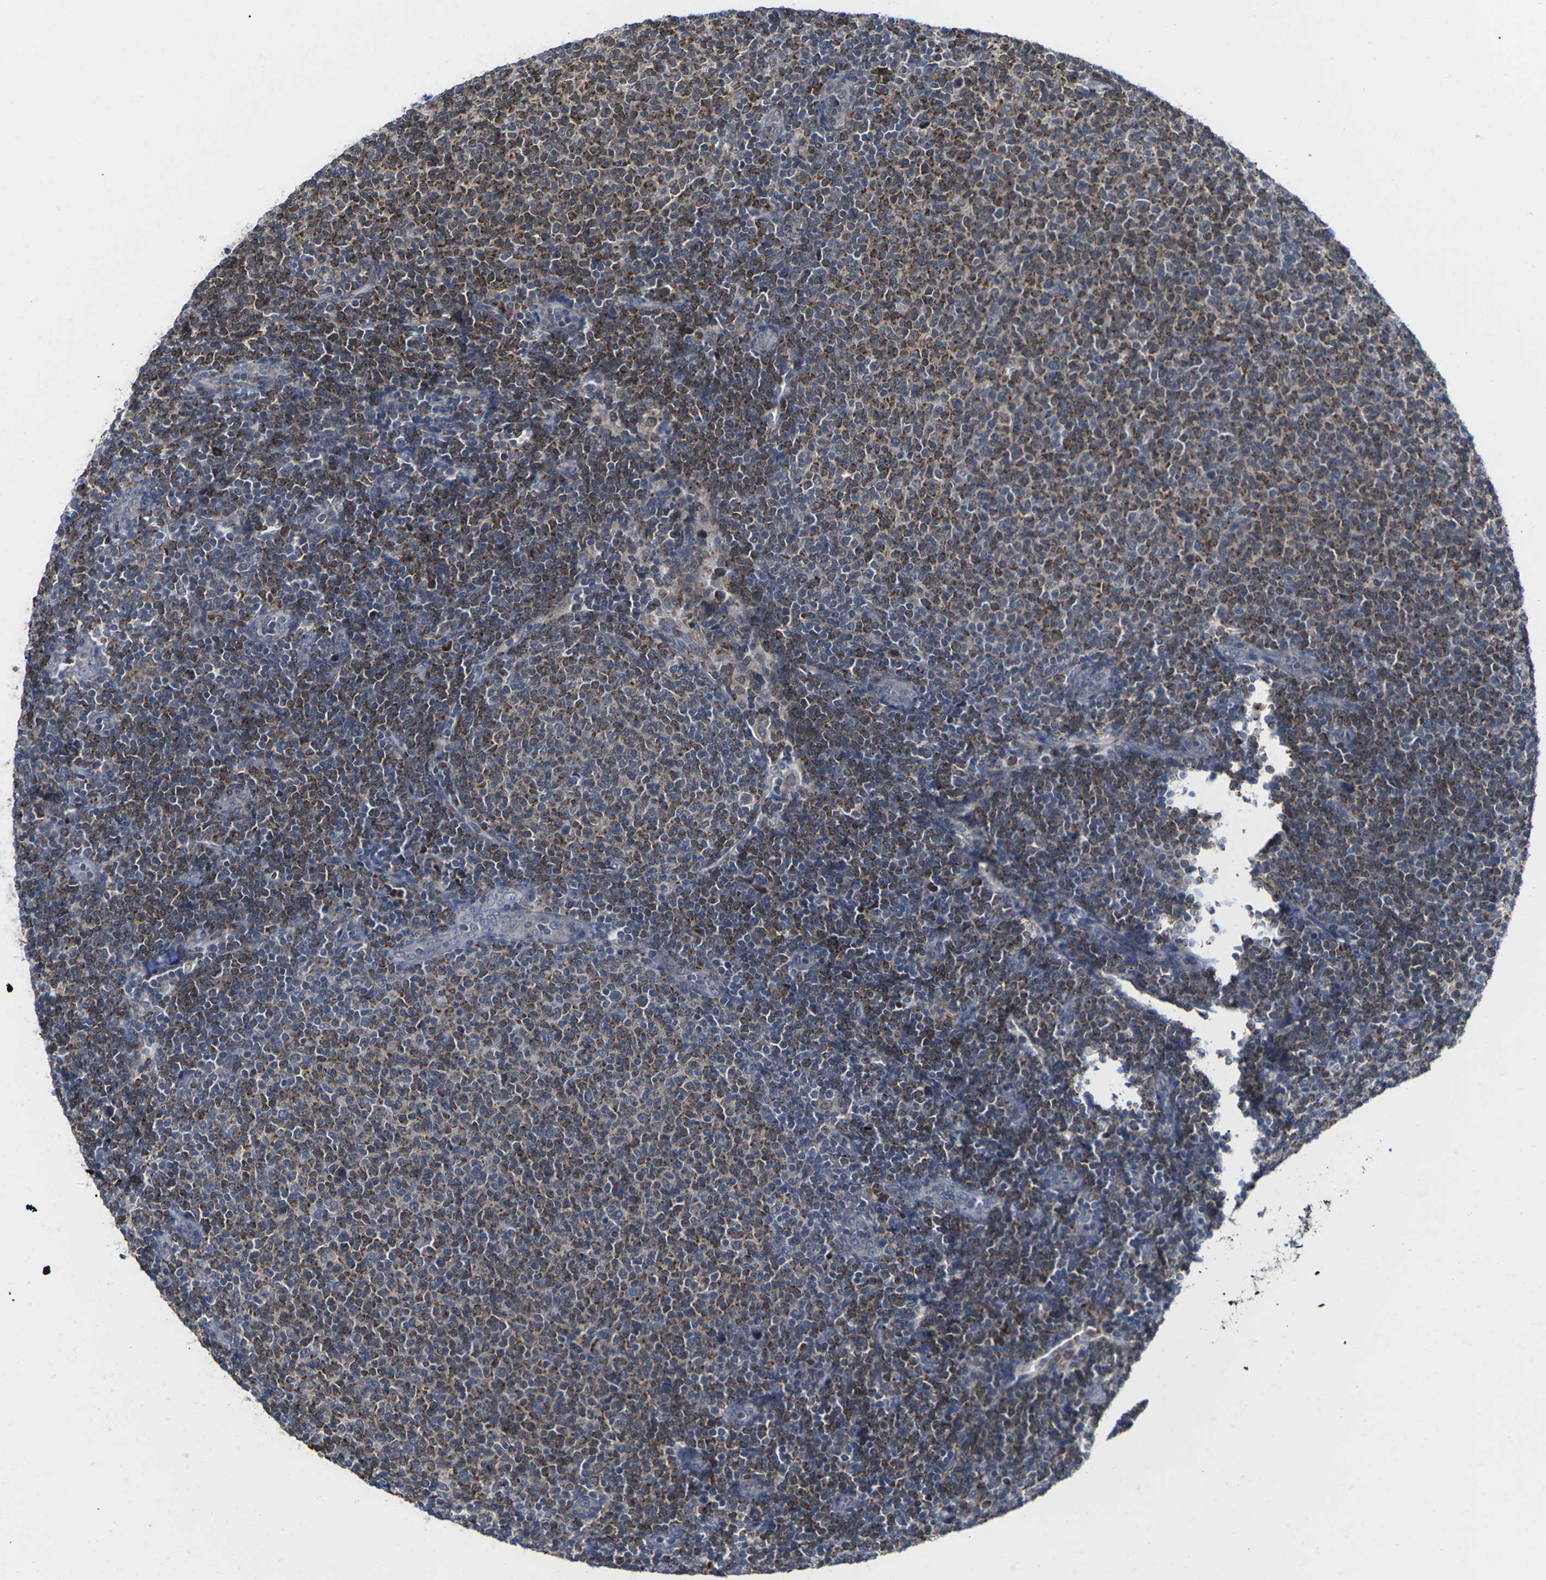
{"staining": {"intensity": "moderate", "quantity": ">75%", "location": "cytoplasmic/membranous"}, "tissue": "lymphoma", "cell_type": "Tumor cells", "image_type": "cancer", "snomed": [{"axis": "morphology", "description": "Malignant lymphoma, non-Hodgkin's type, Low grade"}, {"axis": "topography", "description": "Lymph node"}], "caption": "This is an image of immunohistochemistry (IHC) staining of lymphoma, which shows moderate expression in the cytoplasmic/membranous of tumor cells.", "gene": "PDZK1IP1", "patient": {"sex": "male", "age": 66}}